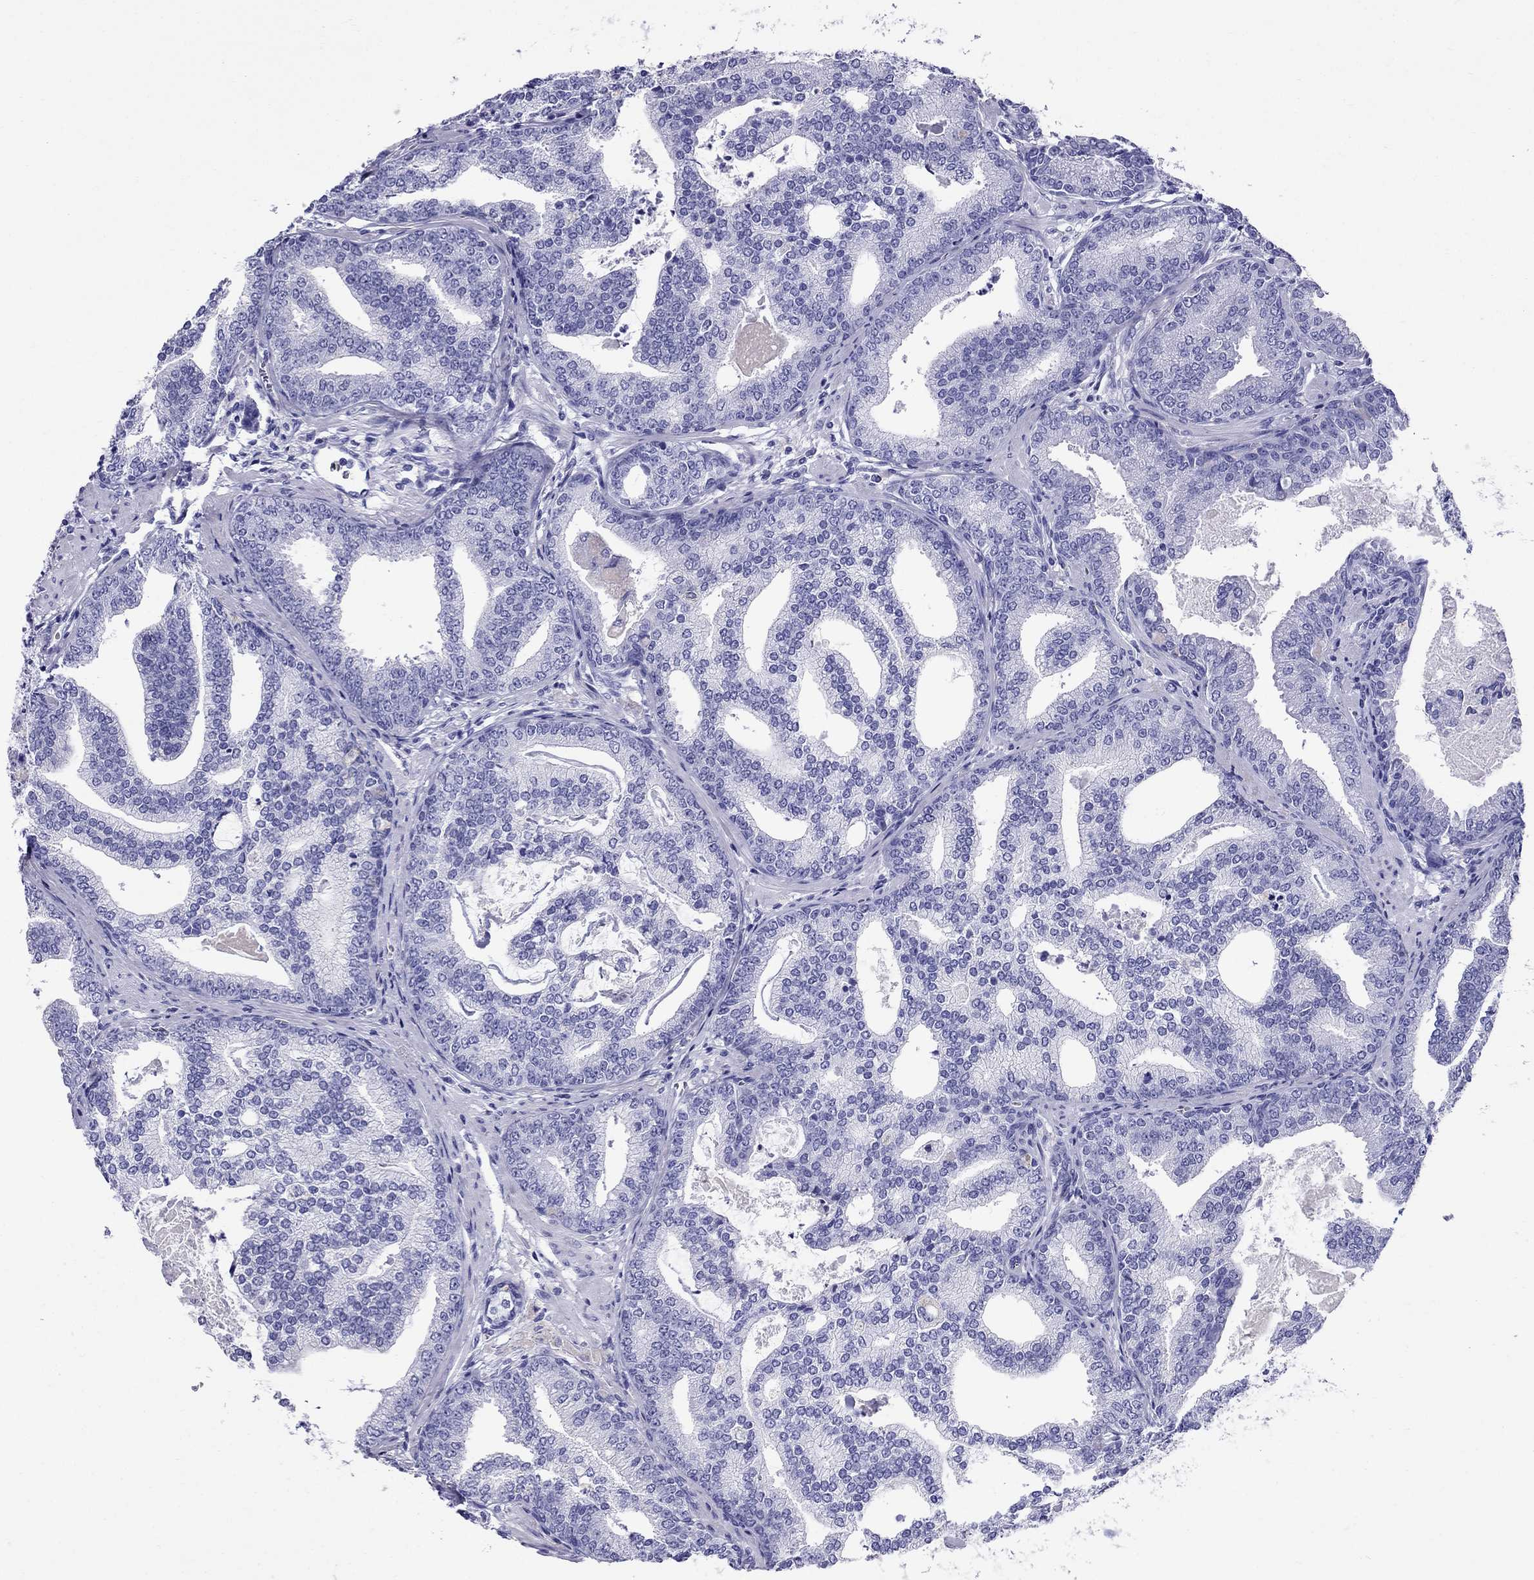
{"staining": {"intensity": "negative", "quantity": "none", "location": "none"}, "tissue": "prostate cancer", "cell_type": "Tumor cells", "image_type": "cancer", "snomed": [{"axis": "morphology", "description": "Adenocarcinoma, NOS"}, {"axis": "topography", "description": "Prostate"}], "caption": "Adenocarcinoma (prostate) was stained to show a protein in brown. There is no significant staining in tumor cells. (DAB immunohistochemistry with hematoxylin counter stain).", "gene": "AVPR1B", "patient": {"sex": "male", "age": 64}}